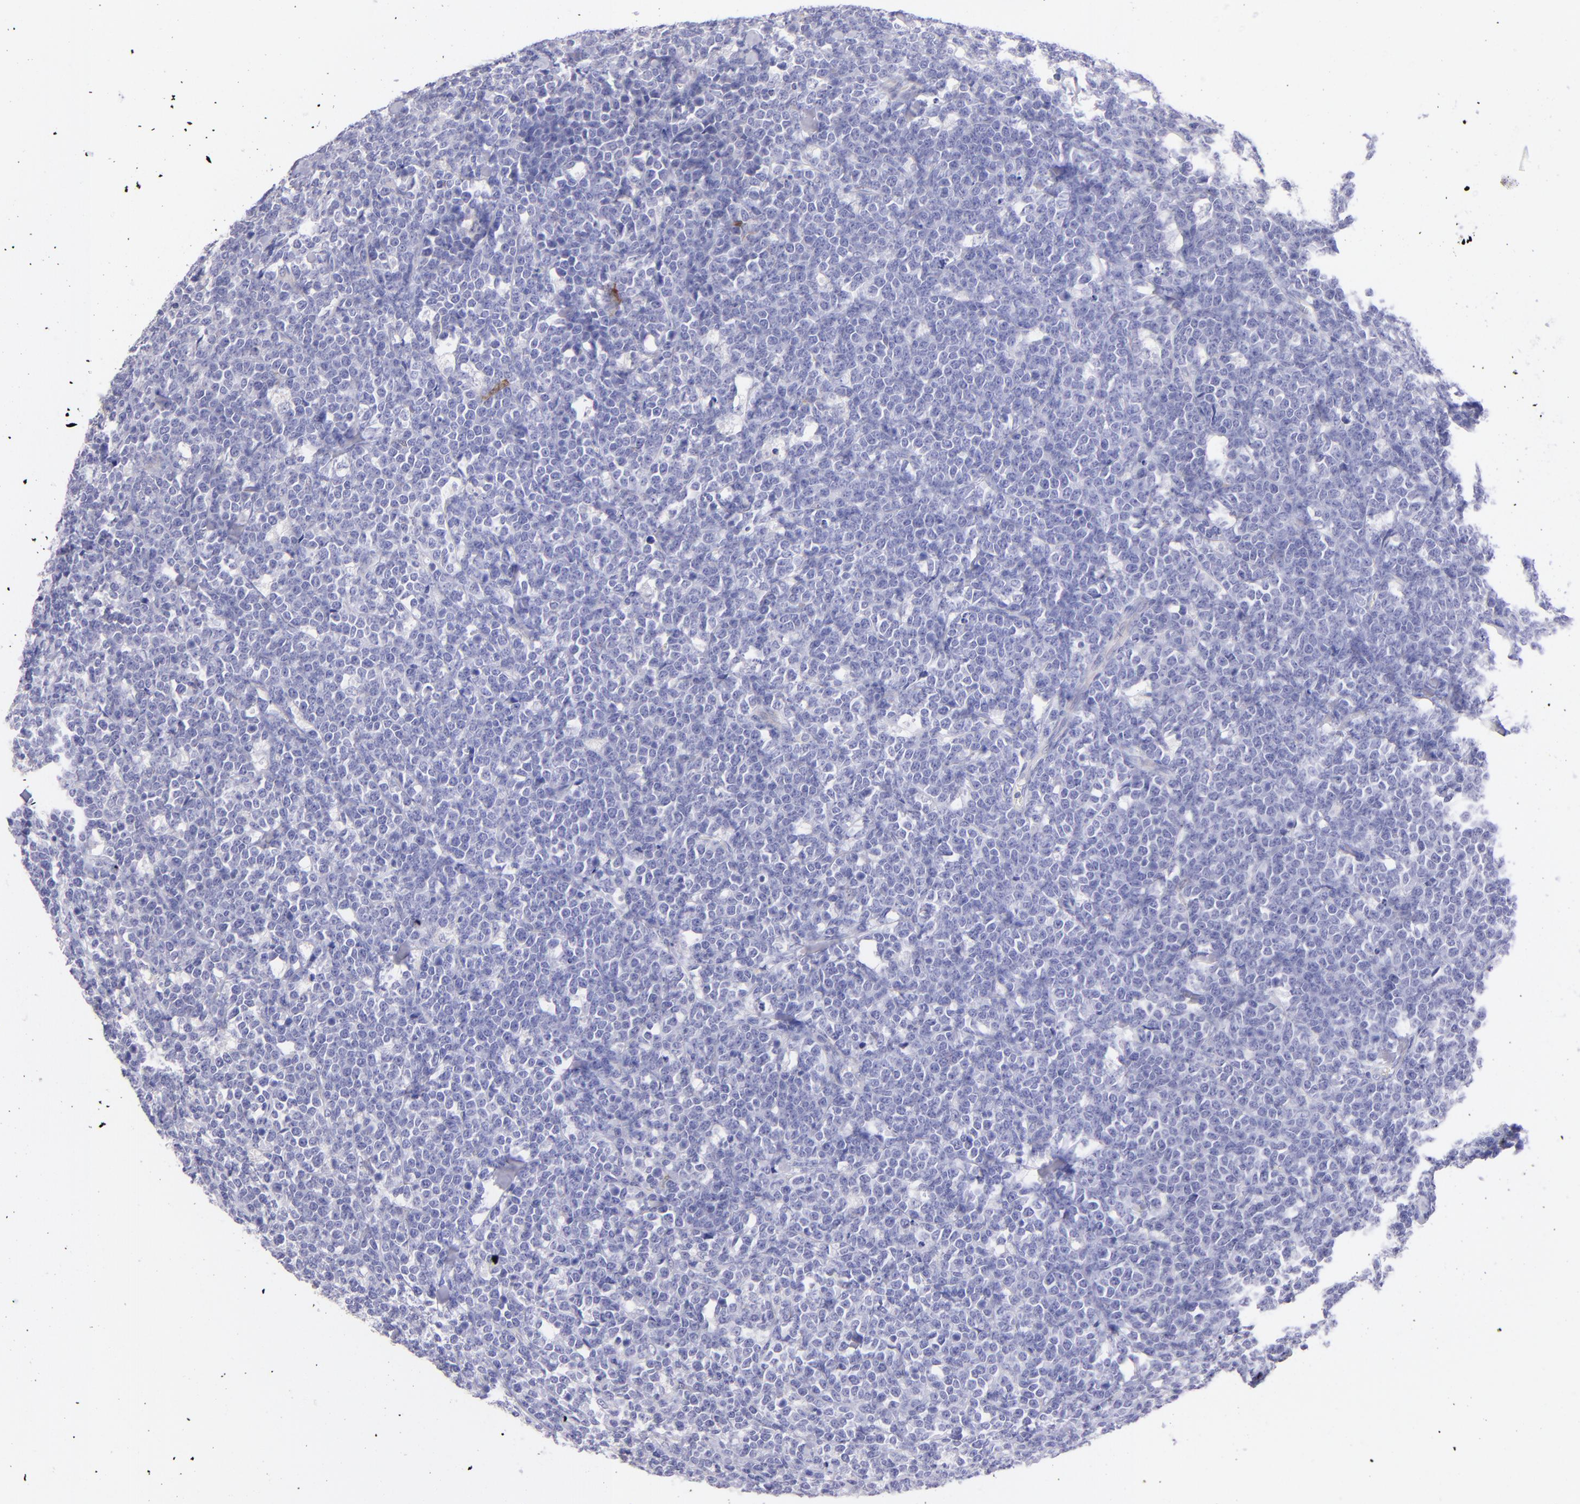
{"staining": {"intensity": "negative", "quantity": "none", "location": "none"}, "tissue": "lymphoma", "cell_type": "Tumor cells", "image_type": "cancer", "snomed": [{"axis": "morphology", "description": "Malignant lymphoma, non-Hodgkin's type, High grade"}, {"axis": "topography", "description": "Small intestine"}, {"axis": "topography", "description": "Colon"}], "caption": "IHC image of neoplastic tissue: human lymphoma stained with DAB (3,3'-diaminobenzidine) demonstrates no significant protein positivity in tumor cells.", "gene": "SH2D4A", "patient": {"sex": "male", "age": 8}}